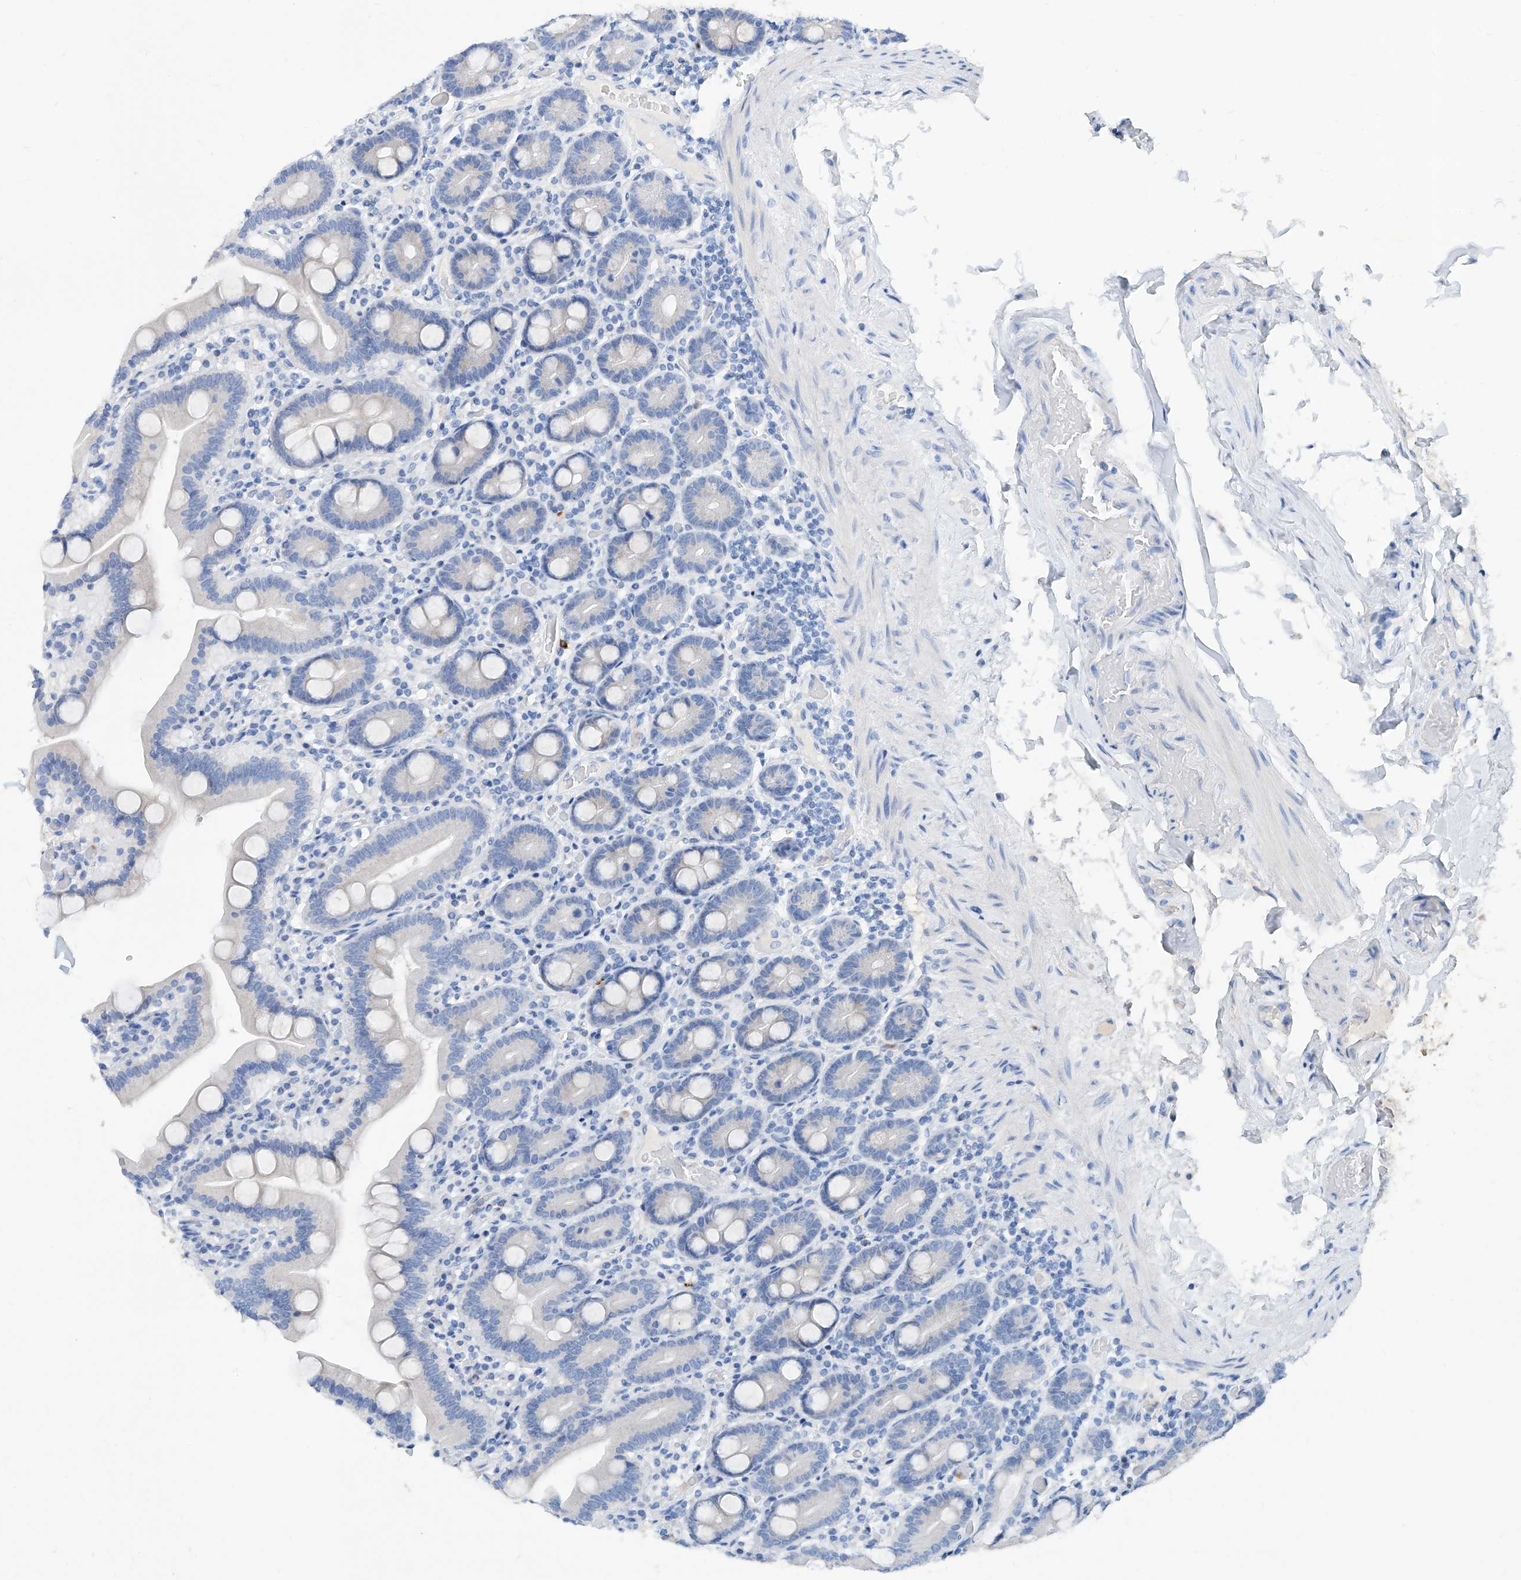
{"staining": {"intensity": "negative", "quantity": "none", "location": "none"}, "tissue": "duodenum", "cell_type": "Glandular cells", "image_type": "normal", "snomed": [{"axis": "morphology", "description": "Normal tissue, NOS"}, {"axis": "topography", "description": "Duodenum"}], "caption": "This histopathology image is of benign duodenum stained with immunohistochemistry to label a protein in brown with the nuclei are counter-stained blue. There is no positivity in glandular cells.", "gene": "SLC25A29", "patient": {"sex": "male", "age": 55}}